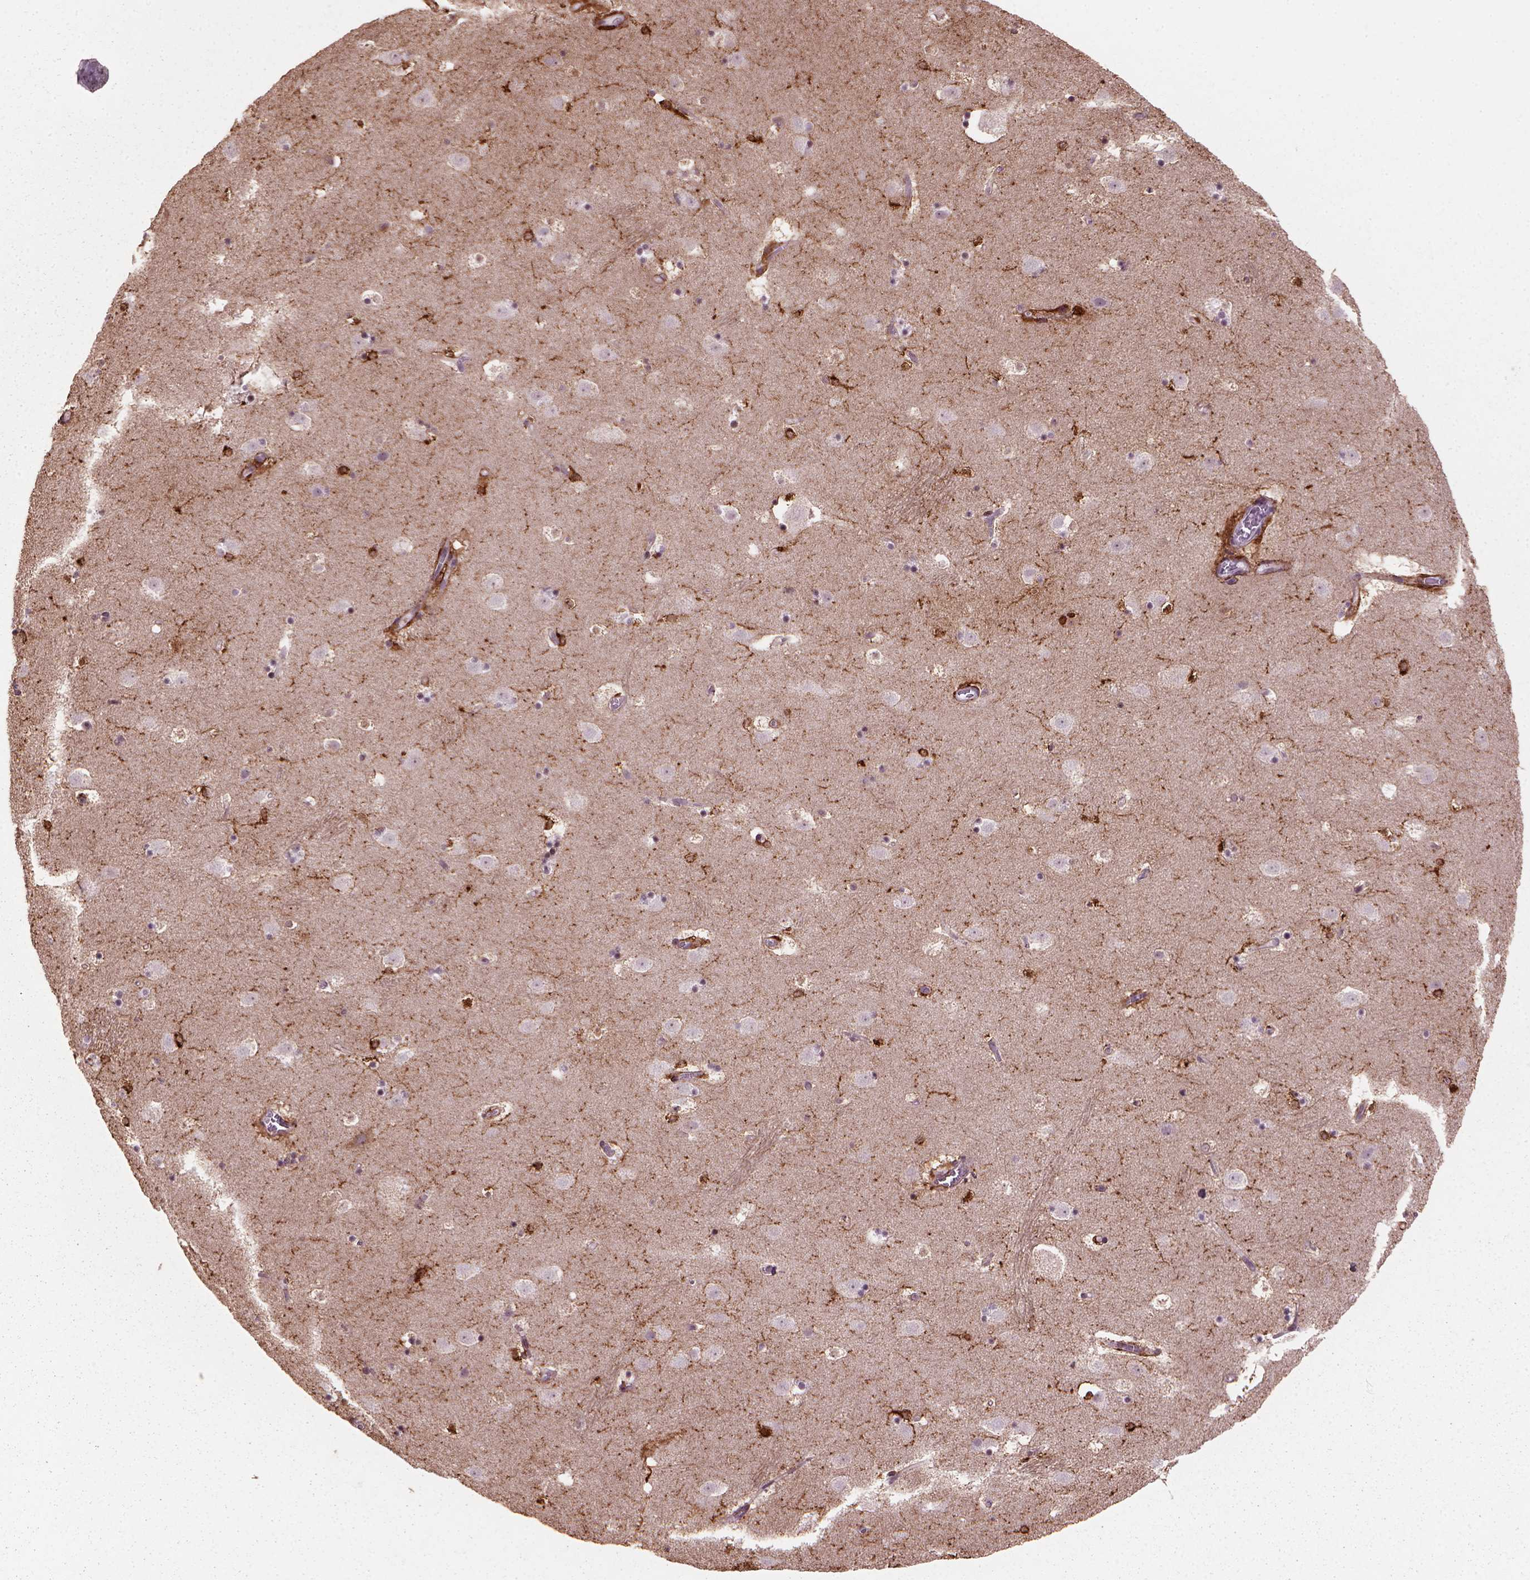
{"staining": {"intensity": "strong", "quantity": "<25%", "location": "cytoplasmic/membranous,nuclear"}, "tissue": "caudate", "cell_type": "Glial cells", "image_type": "normal", "snomed": [{"axis": "morphology", "description": "Normal tissue, NOS"}, {"axis": "topography", "description": "Lateral ventricle wall"}], "caption": "The immunohistochemical stain shows strong cytoplasmic/membranous,nuclear expression in glial cells of normal caudate.", "gene": "MARCKS", "patient": {"sex": "male", "age": 37}}